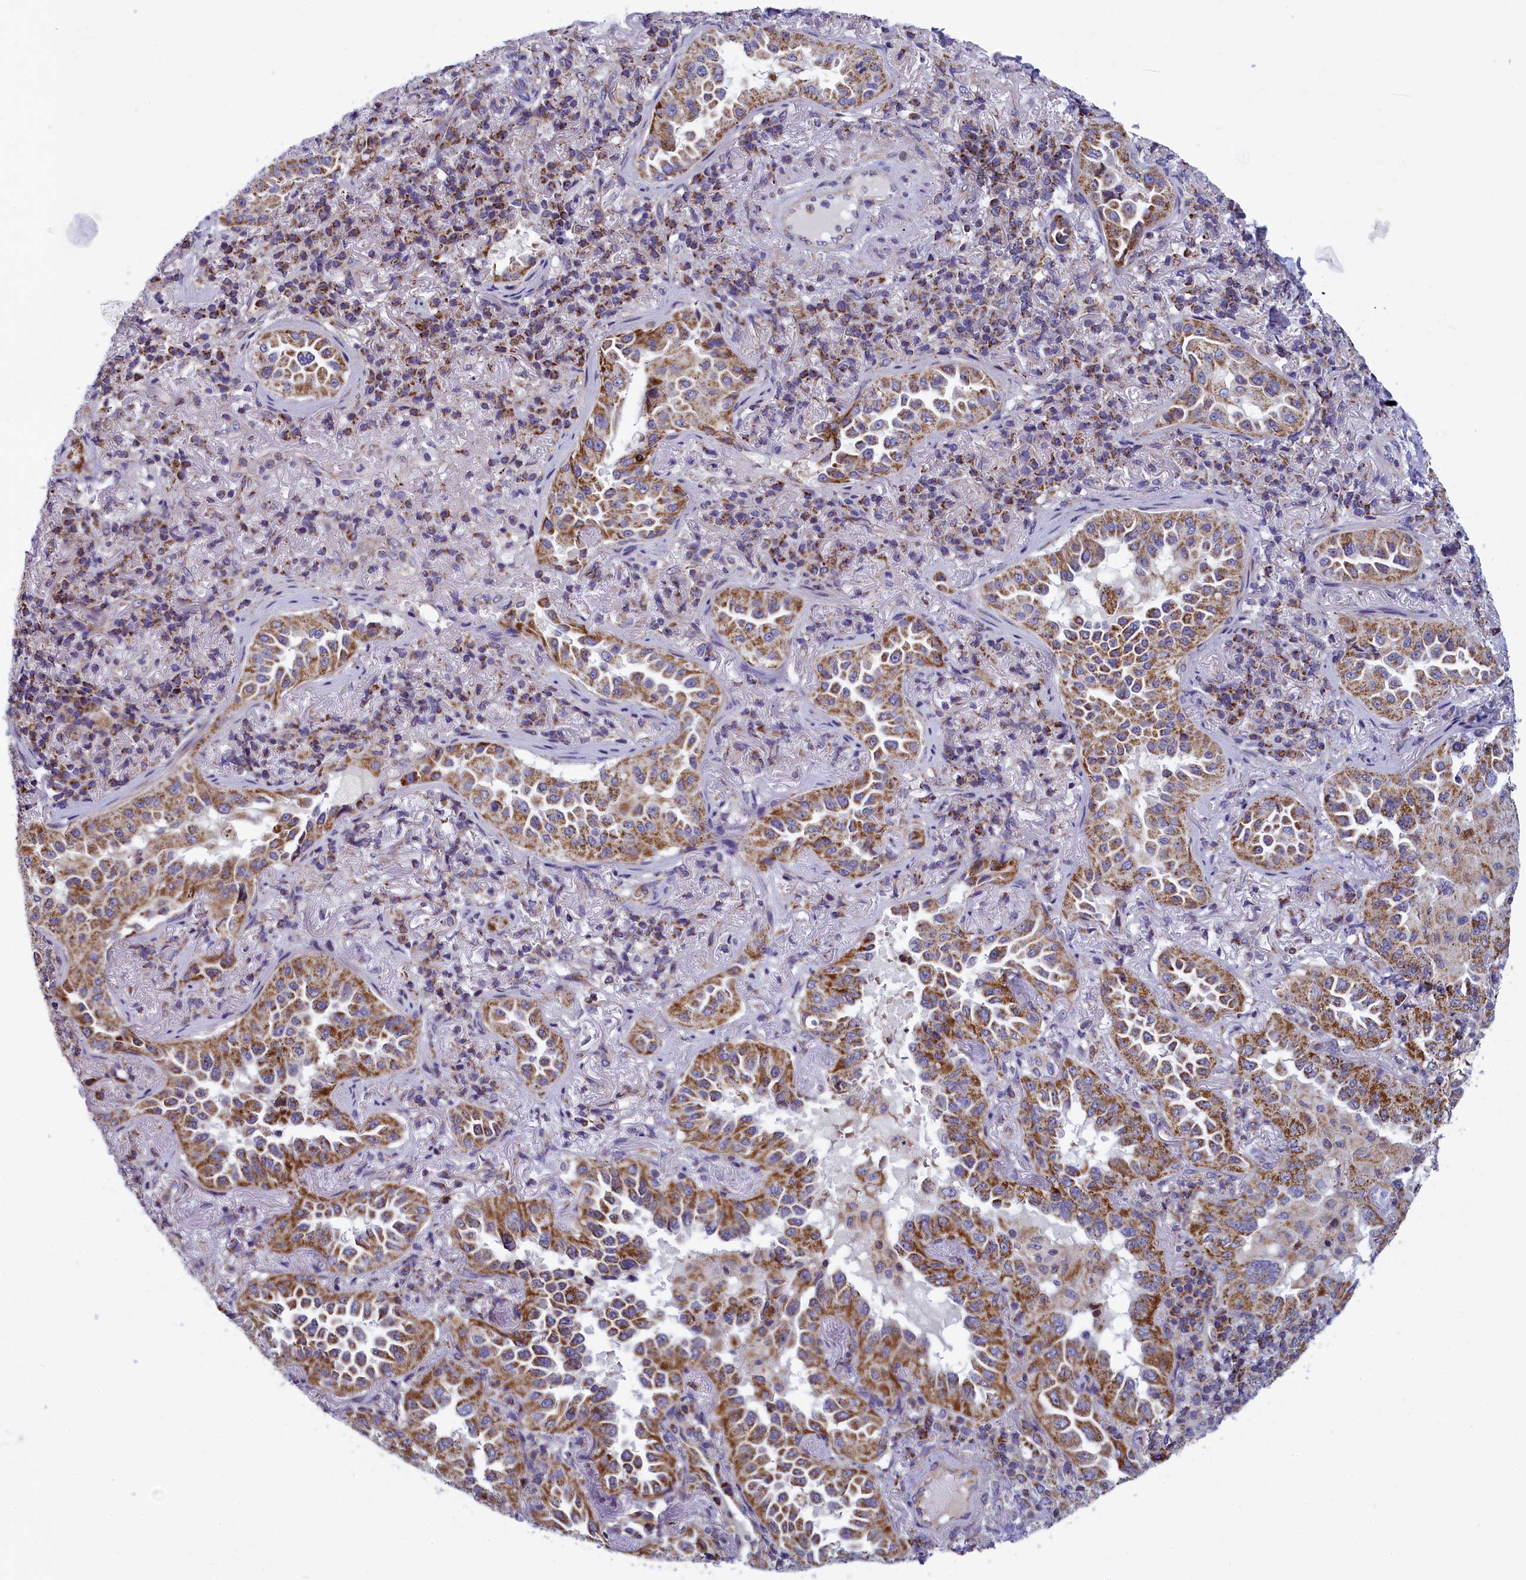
{"staining": {"intensity": "moderate", "quantity": ">75%", "location": "cytoplasmic/membranous"}, "tissue": "lung cancer", "cell_type": "Tumor cells", "image_type": "cancer", "snomed": [{"axis": "morphology", "description": "Adenocarcinoma, NOS"}, {"axis": "topography", "description": "Lung"}], "caption": "Lung cancer (adenocarcinoma) stained for a protein reveals moderate cytoplasmic/membranous positivity in tumor cells. (DAB = brown stain, brightfield microscopy at high magnification).", "gene": "IFT122", "patient": {"sex": "female", "age": 69}}